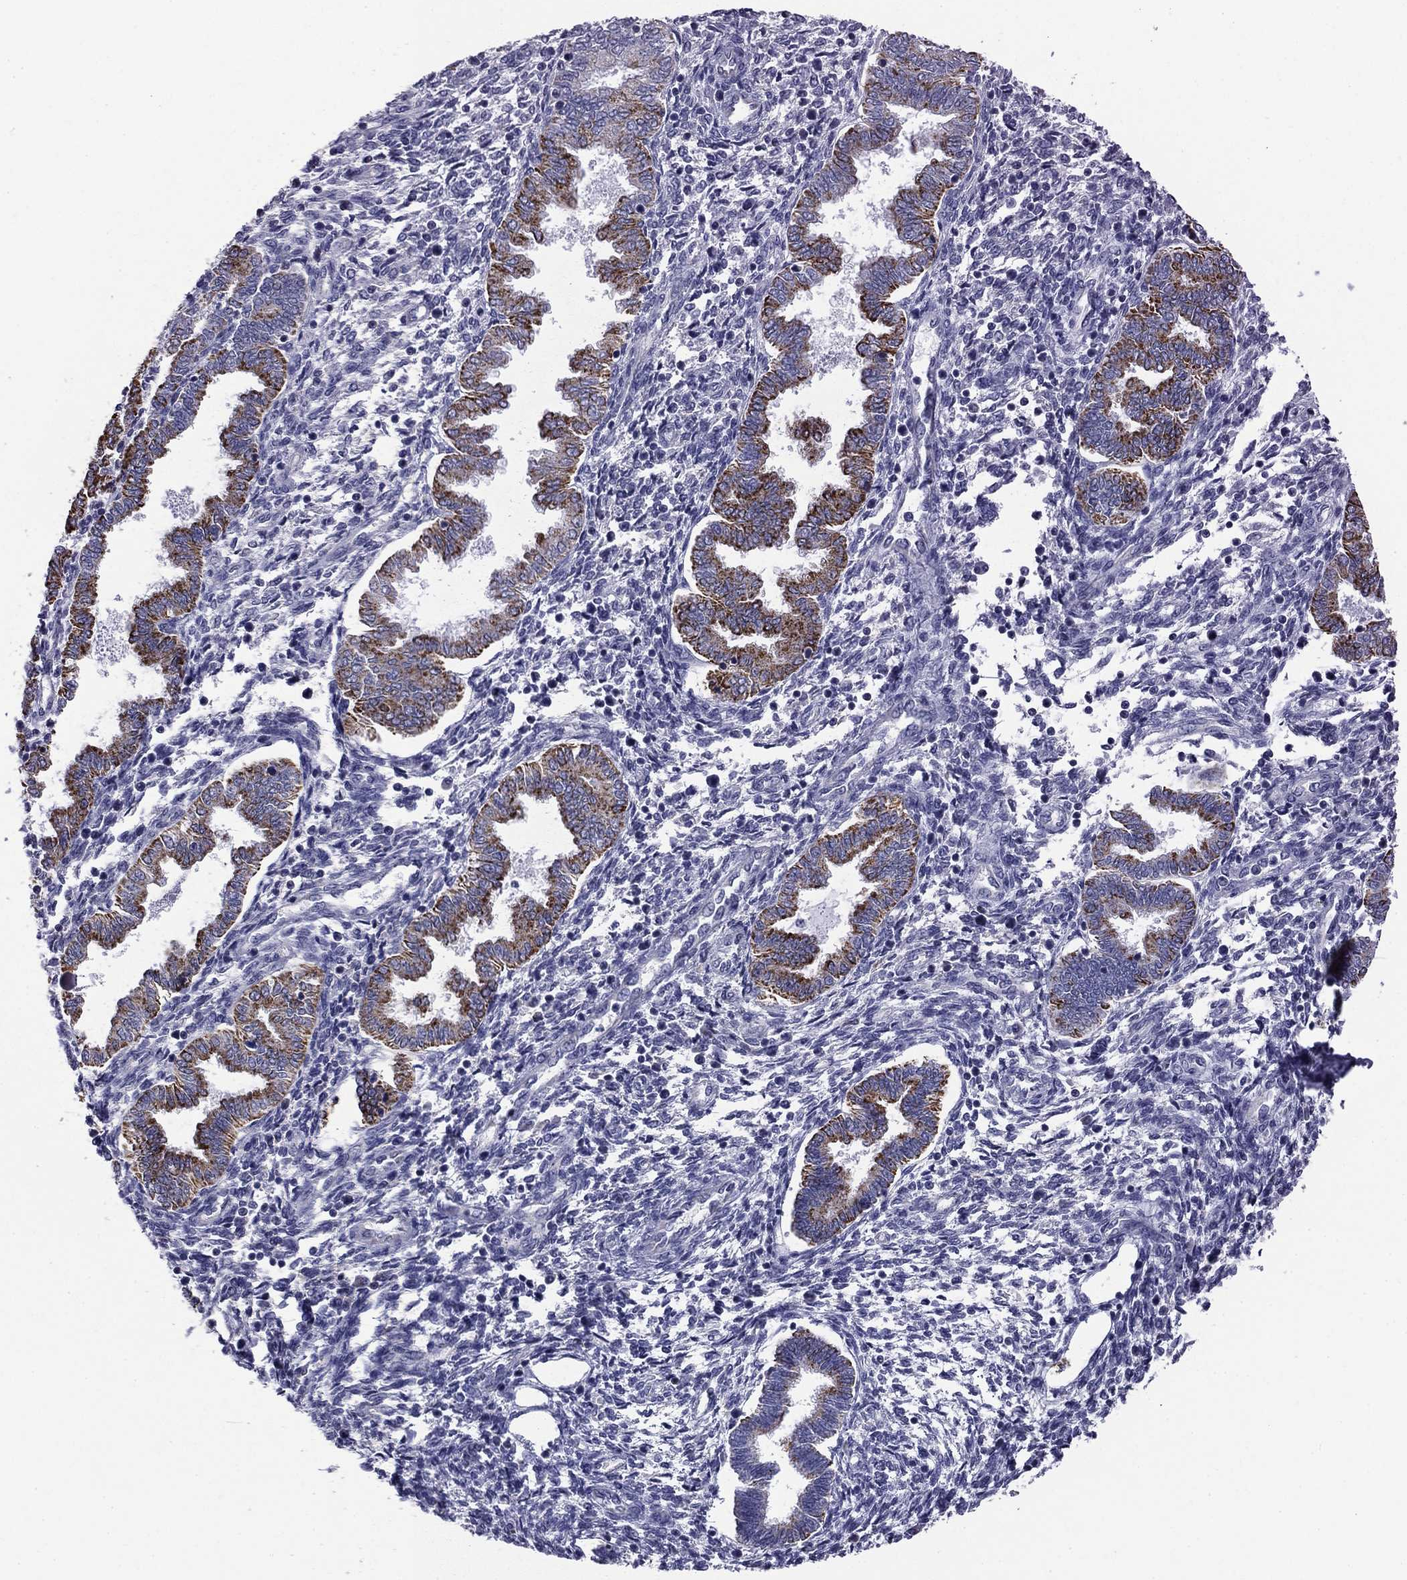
{"staining": {"intensity": "negative", "quantity": "none", "location": "none"}, "tissue": "endometrium", "cell_type": "Cells in endometrial stroma", "image_type": "normal", "snomed": [{"axis": "morphology", "description": "Normal tissue, NOS"}, {"axis": "topography", "description": "Endometrium"}], "caption": "This is a histopathology image of immunohistochemistry staining of unremarkable endometrium, which shows no staining in cells in endometrial stroma.", "gene": "ACADSB", "patient": {"sex": "female", "age": 42}}